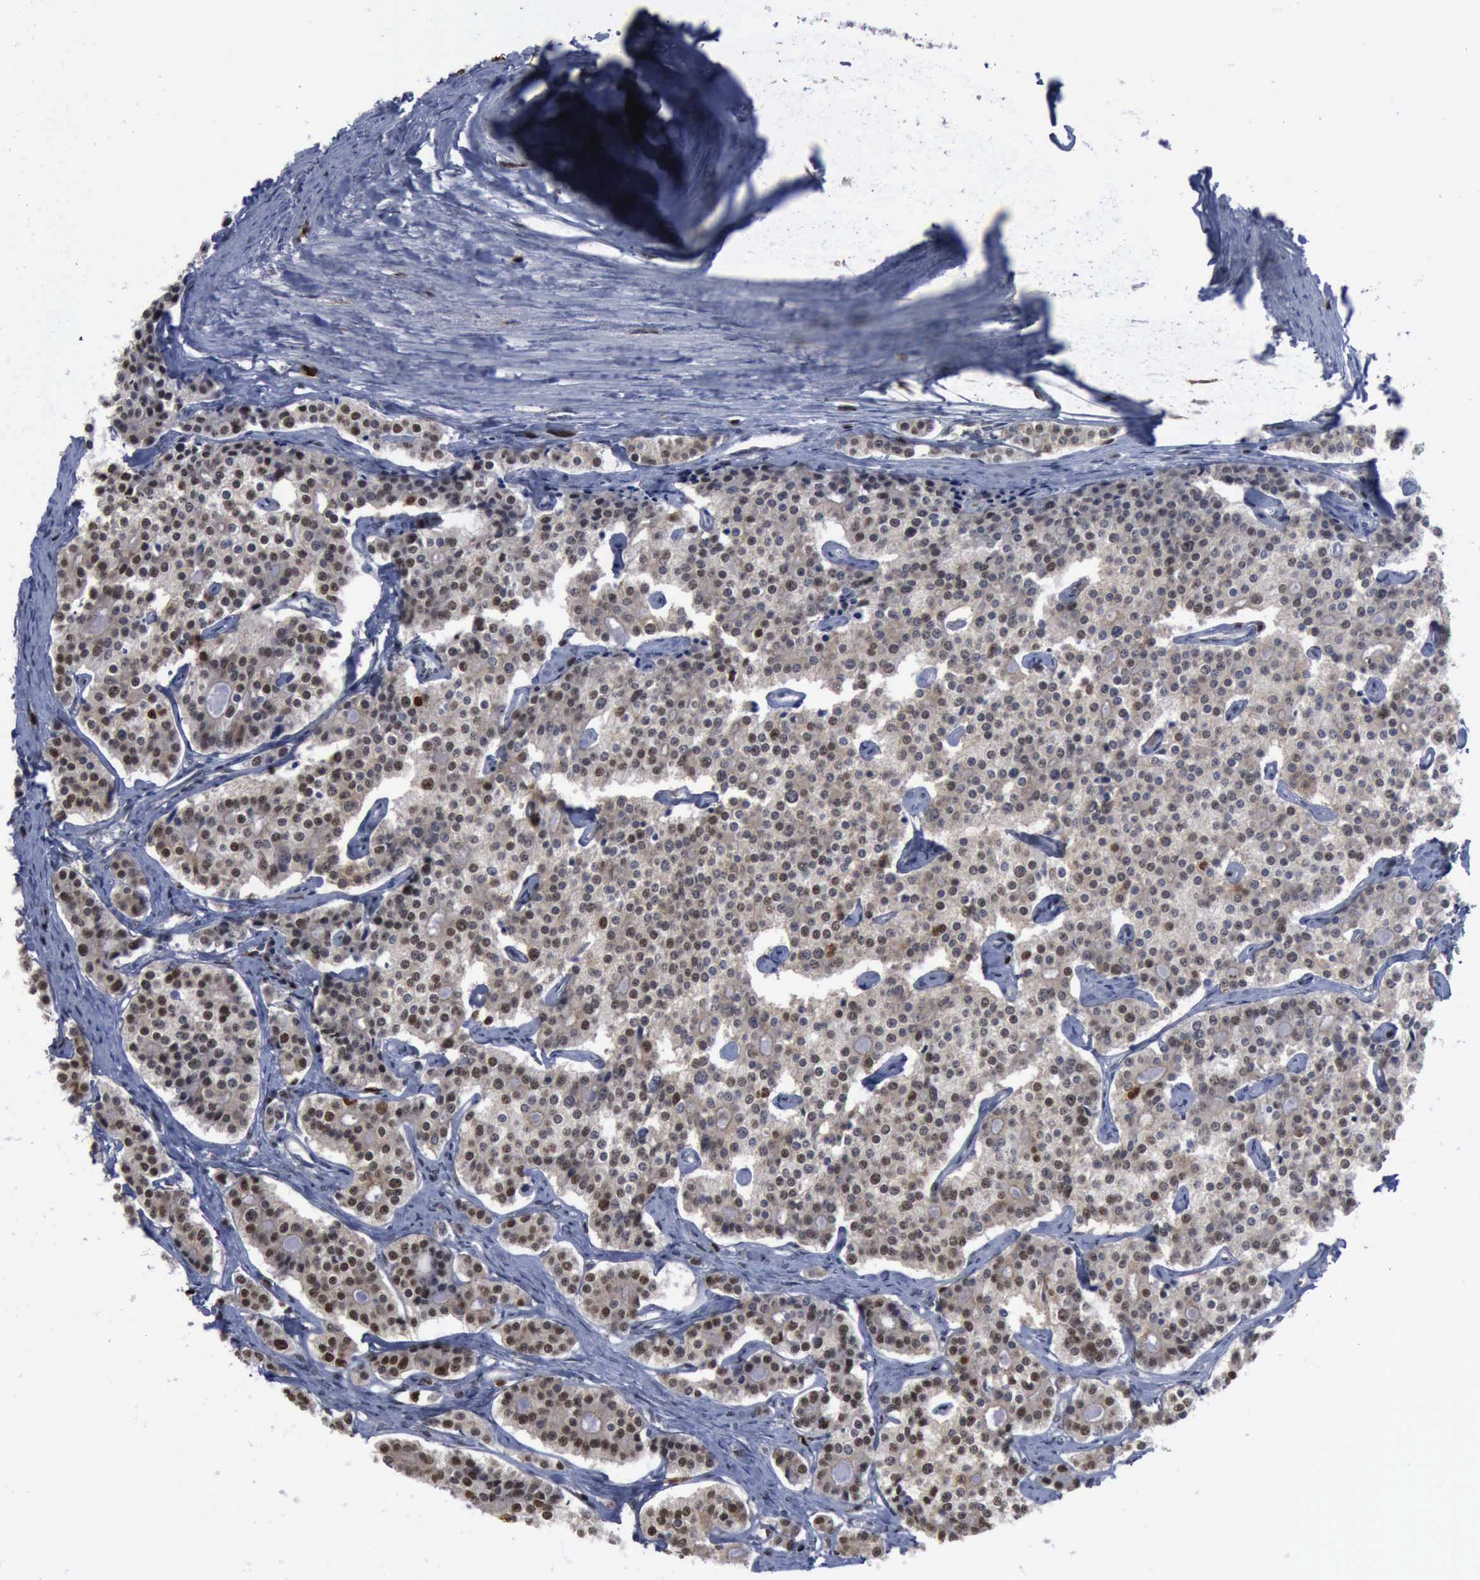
{"staining": {"intensity": "moderate", "quantity": ">75%", "location": "nuclear"}, "tissue": "carcinoid", "cell_type": "Tumor cells", "image_type": "cancer", "snomed": [{"axis": "morphology", "description": "Carcinoid, malignant, NOS"}, {"axis": "topography", "description": "Small intestine"}], "caption": "IHC micrograph of human carcinoid stained for a protein (brown), which exhibits medium levels of moderate nuclear staining in approximately >75% of tumor cells.", "gene": "PCNA", "patient": {"sex": "male", "age": 63}}